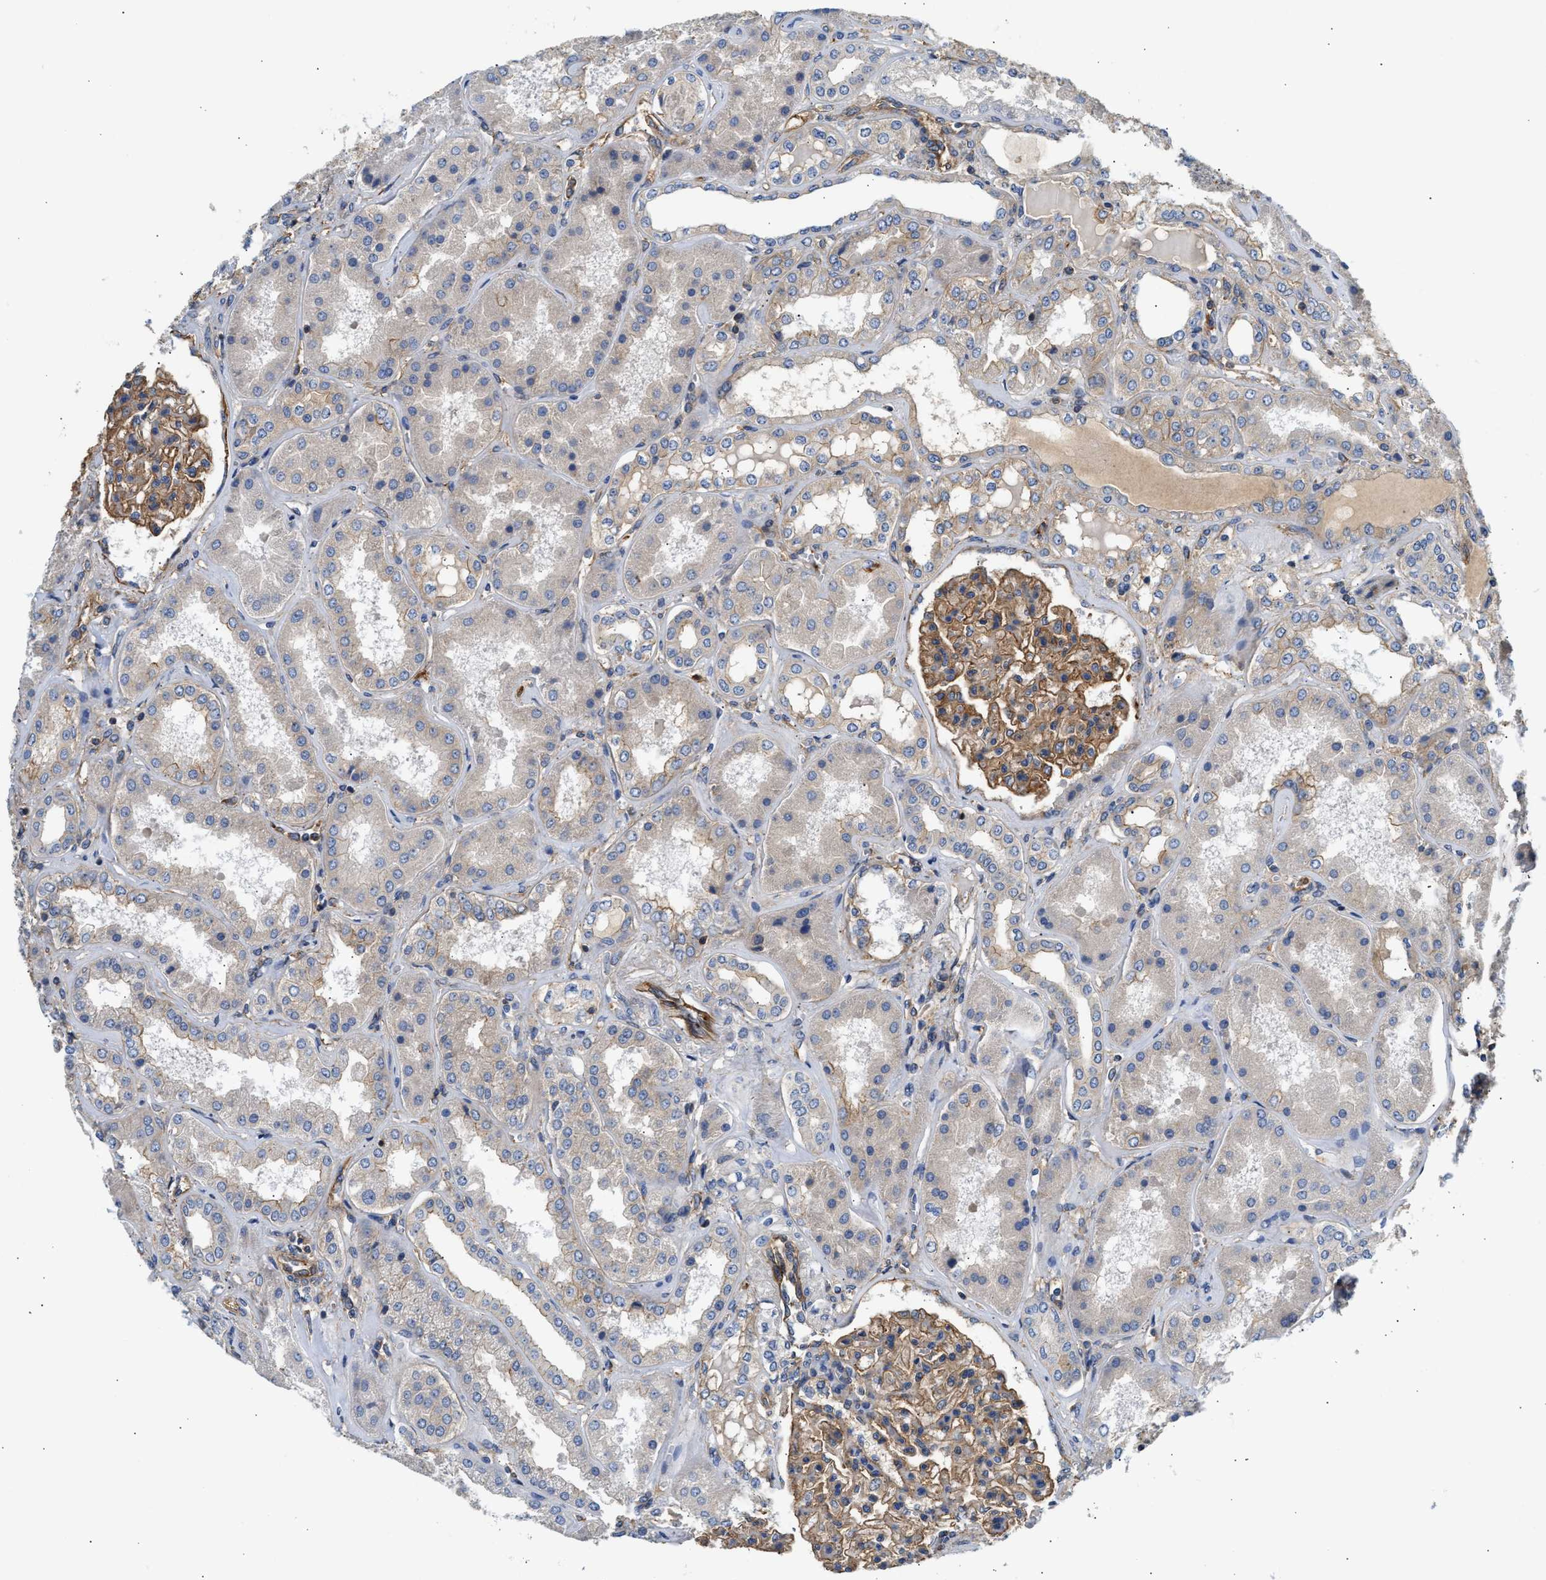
{"staining": {"intensity": "strong", "quantity": ">75%", "location": "cytoplasmic/membranous"}, "tissue": "kidney", "cell_type": "Cells in glomeruli", "image_type": "normal", "snomed": [{"axis": "morphology", "description": "Normal tissue, NOS"}, {"axis": "topography", "description": "Kidney"}], "caption": "DAB (3,3'-diaminobenzidine) immunohistochemical staining of unremarkable human kidney demonstrates strong cytoplasmic/membranous protein positivity in about >75% of cells in glomeruli. (DAB (3,3'-diaminobenzidine) = brown stain, brightfield microscopy at high magnification).", "gene": "SAMD9L", "patient": {"sex": "female", "age": 56}}